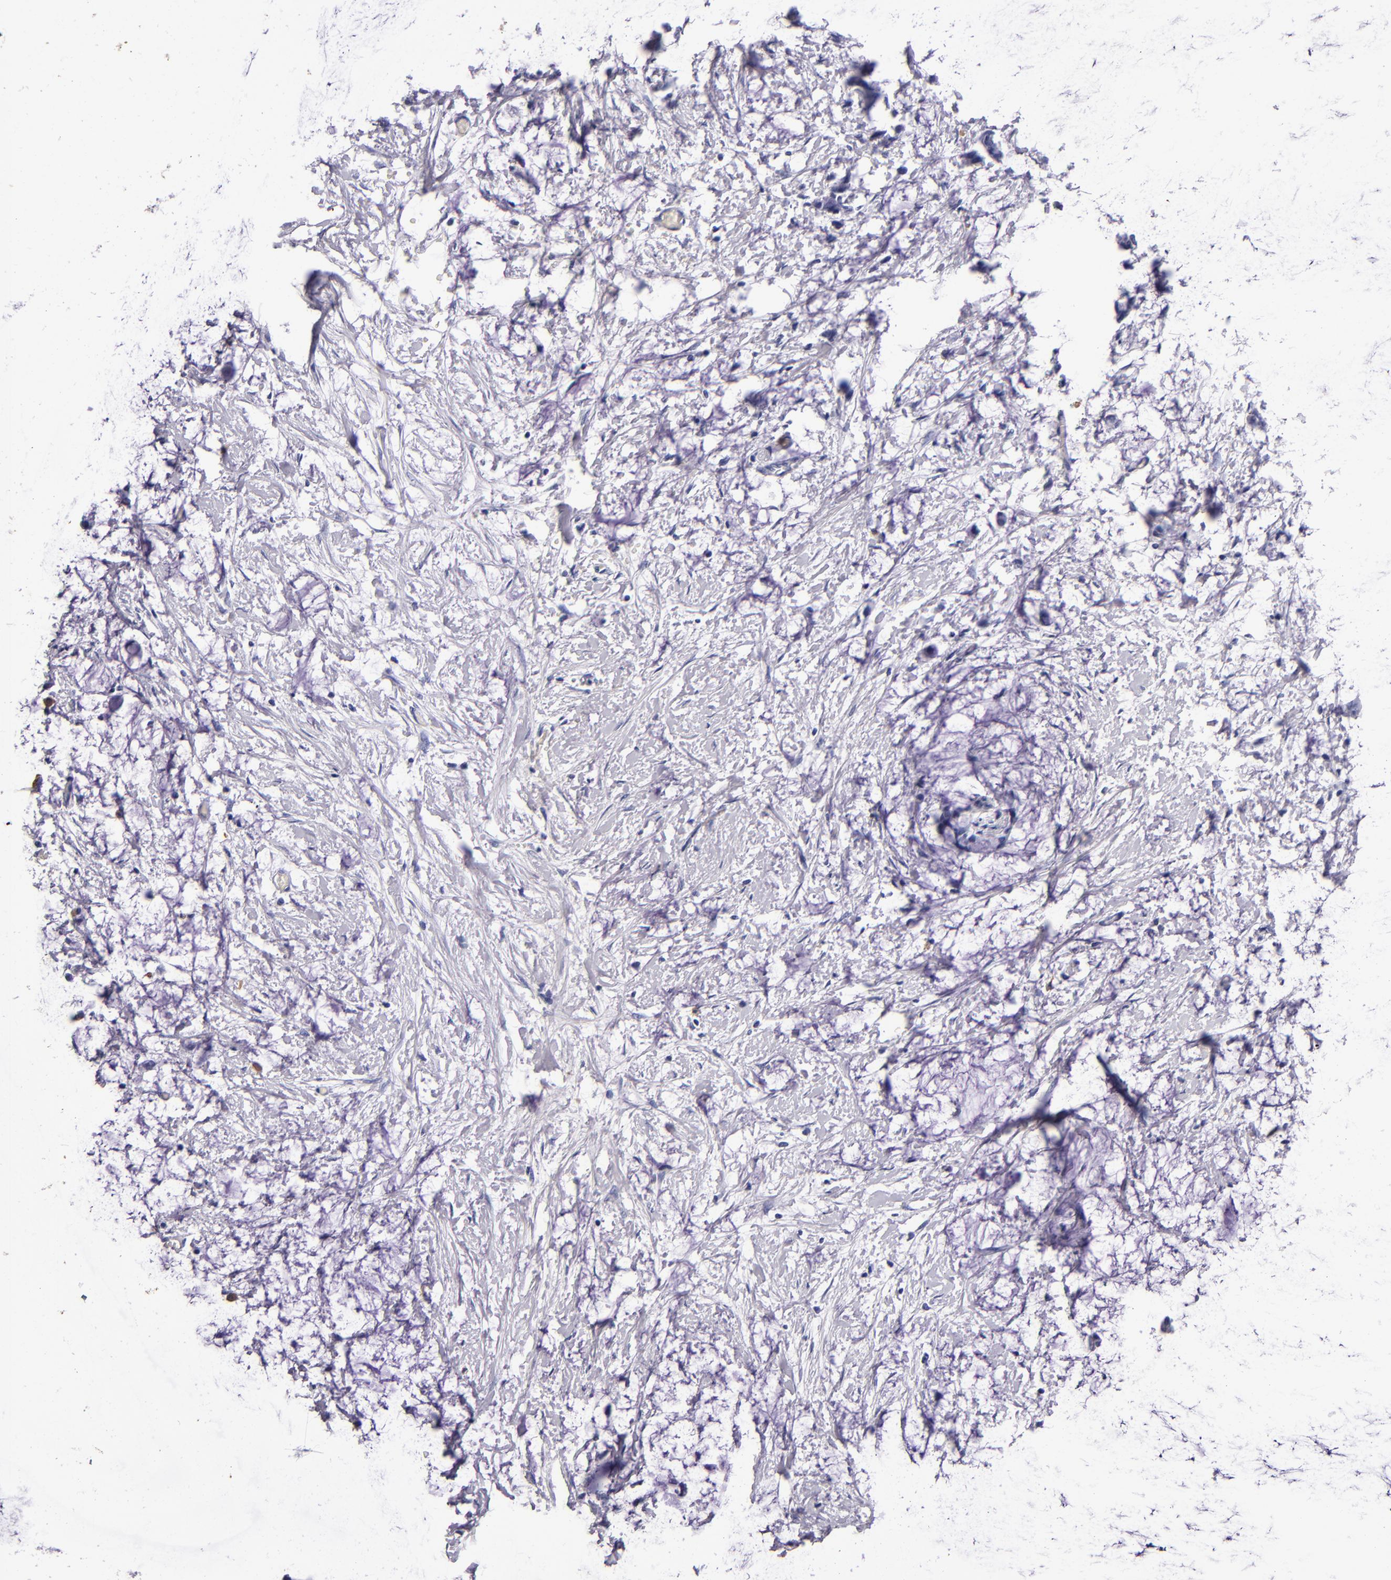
{"staining": {"intensity": "negative", "quantity": "none", "location": "none"}, "tissue": "colorectal cancer", "cell_type": "Tumor cells", "image_type": "cancer", "snomed": [{"axis": "morphology", "description": "Normal tissue, NOS"}, {"axis": "morphology", "description": "Adenocarcinoma, NOS"}, {"axis": "topography", "description": "Colon"}, {"axis": "topography", "description": "Peripheral nerve tissue"}], "caption": "IHC micrograph of neoplastic tissue: colorectal adenocarcinoma stained with DAB reveals no significant protein positivity in tumor cells.", "gene": "S100A8", "patient": {"sex": "male", "age": 14}}